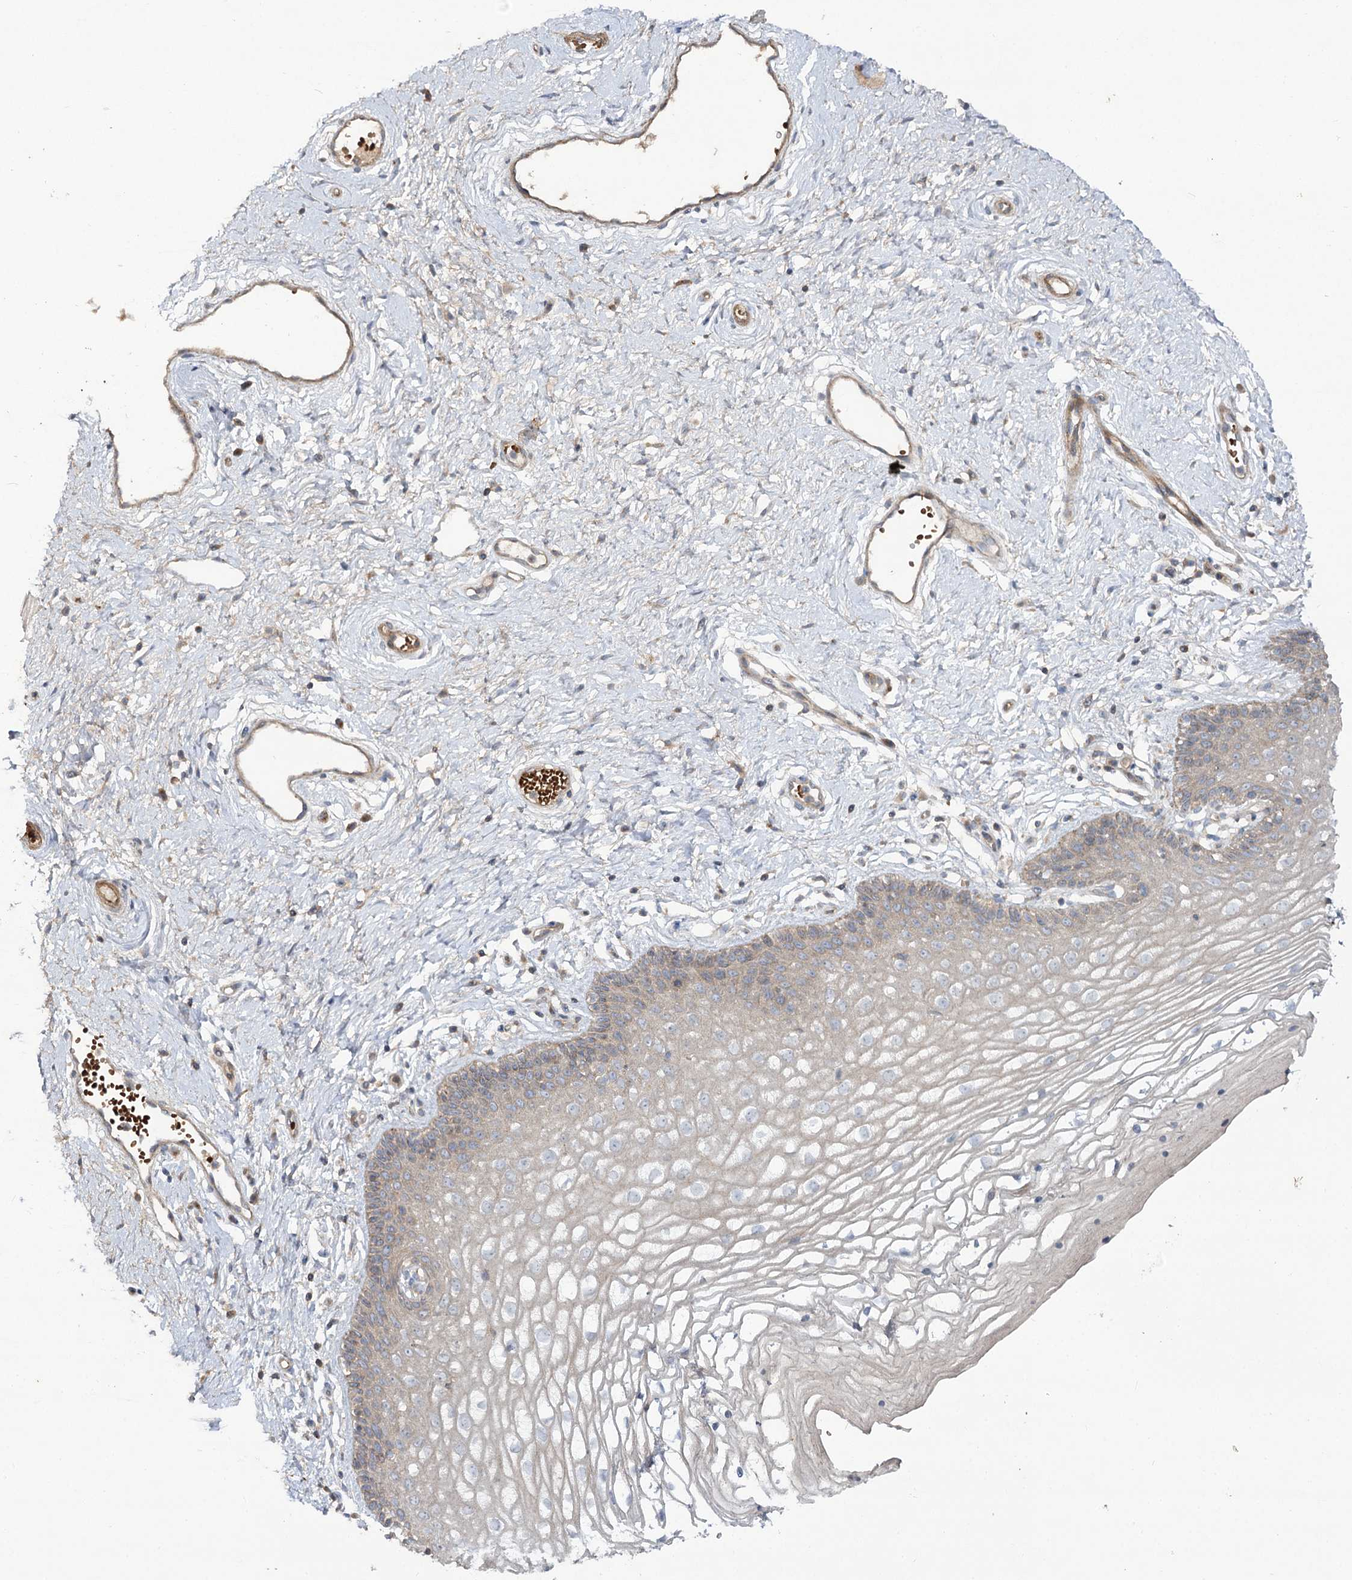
{"staining": {"intensity": "weak", "quantity": "<25%", "location": "cytoplasmic/membranous"}, "tissue": "vagina", "cell_type": "Squamous epithelial cells", "image_type": "normal", "snomed": [{"axis": "morphology", "description": "Normal tissue, NOS"}, {"axis": "topography", "description": "Vagina"}], "caption": "Immunohistochemistry histopathology image of unremarkable vagina: vagina stained with DAB shows no significant protein expression in squamous epithelial cells.", "gene": "KIAA0825", "patient": {"sex": "female", "age": 46}}